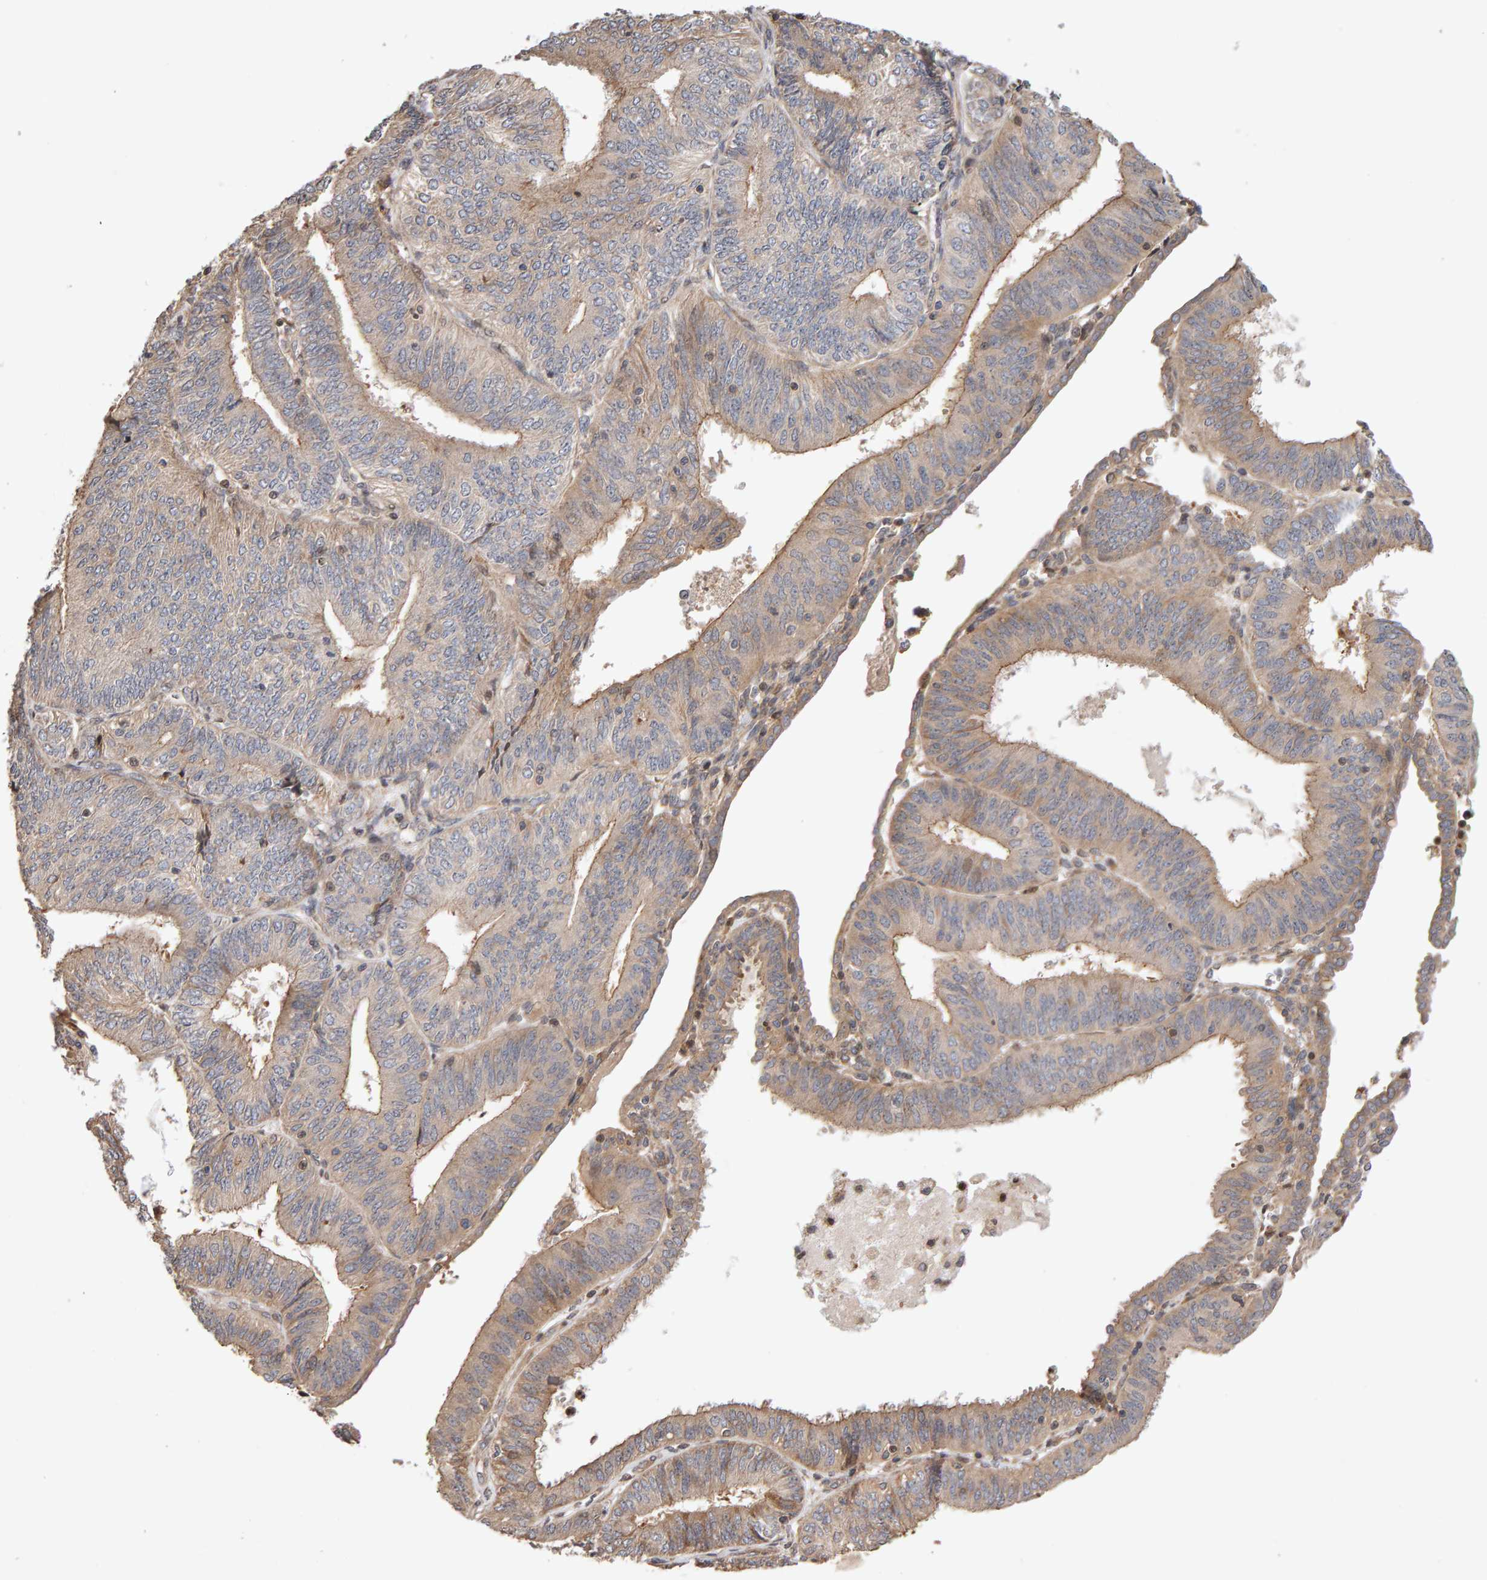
{"staining": {"intensity": "weak", "quantity": ">75%", "location": "cytoplasmic/membranous"}, "tissue": "endometrial cancer", "cell_type": "Tumor cells", "image_type": "cancer", "snomed": [{"axis": "morphology", "description": "Adenocarcinoma, NOS"}, {"axis": "topography", "description": "Endometrium"}], "caption": "An image of human adenocarcinoma (endometrial) stained for a protein shows weak cytoplasmic/membranous brown staining in tumor cells.", "gene": "LZTS1", "patient": {"sex": "female", "age": 58}}